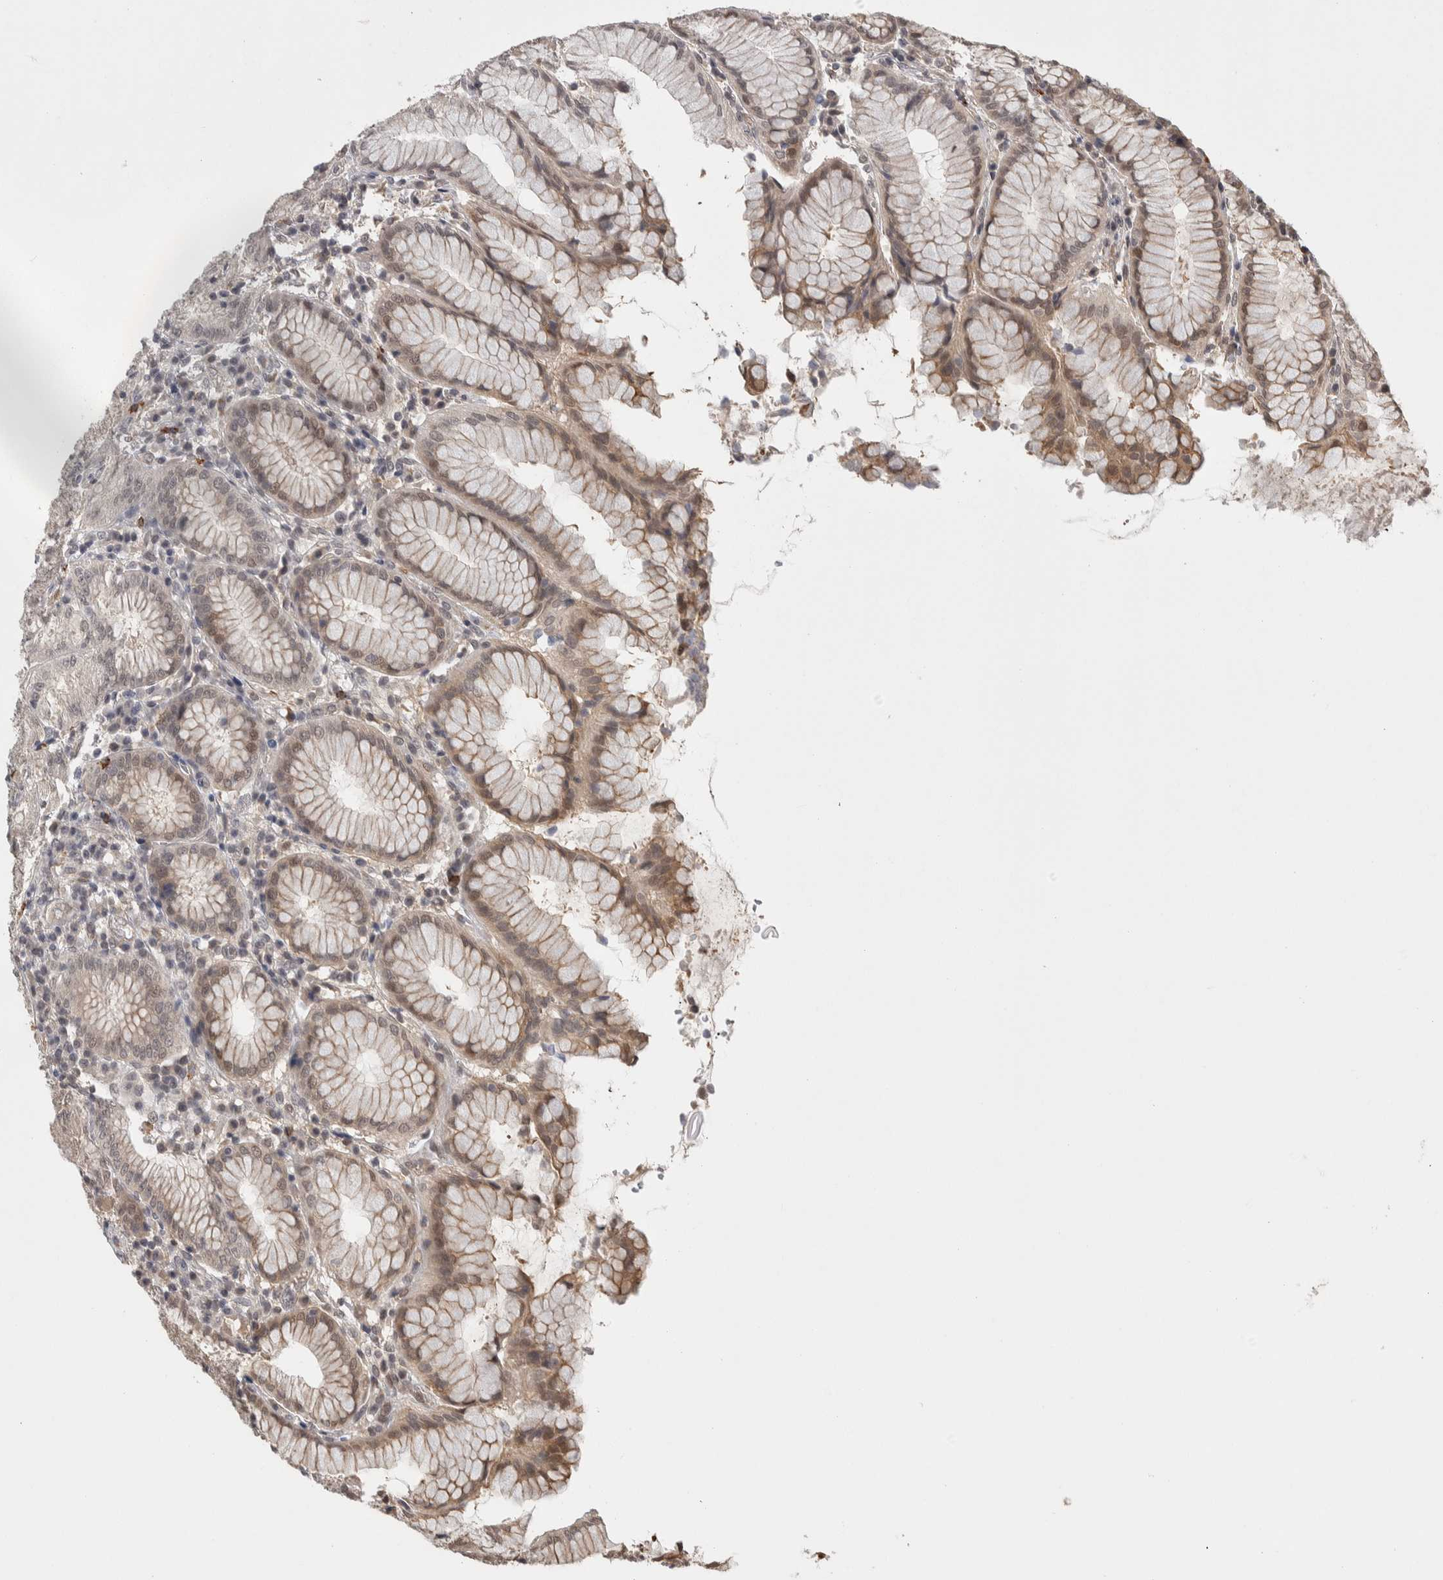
{"staining": {"intensity": "moderate", "quantity": "25%-75%", "location": "cytoplasmic/membranous,nuclear"}, "tissue": "stomach", "cell_type": "Glandular cells", "image_type": "normal", "snomed": [{"axis": "morphology", "description": "Normal tissue, NOS"}, {"axis": "topography", "description": "Stomach"}, {"axis": "topography", "description": "Stomach, lower"}], "caption": "Benign stomach displays moderate cytoplasmic/membranous,nuclear staining in approximately 25%-75% of glandular cells Nuclei are stained in blue..", "gene": "ZNF592", "patient": {"sex": "female", "age": 56}}